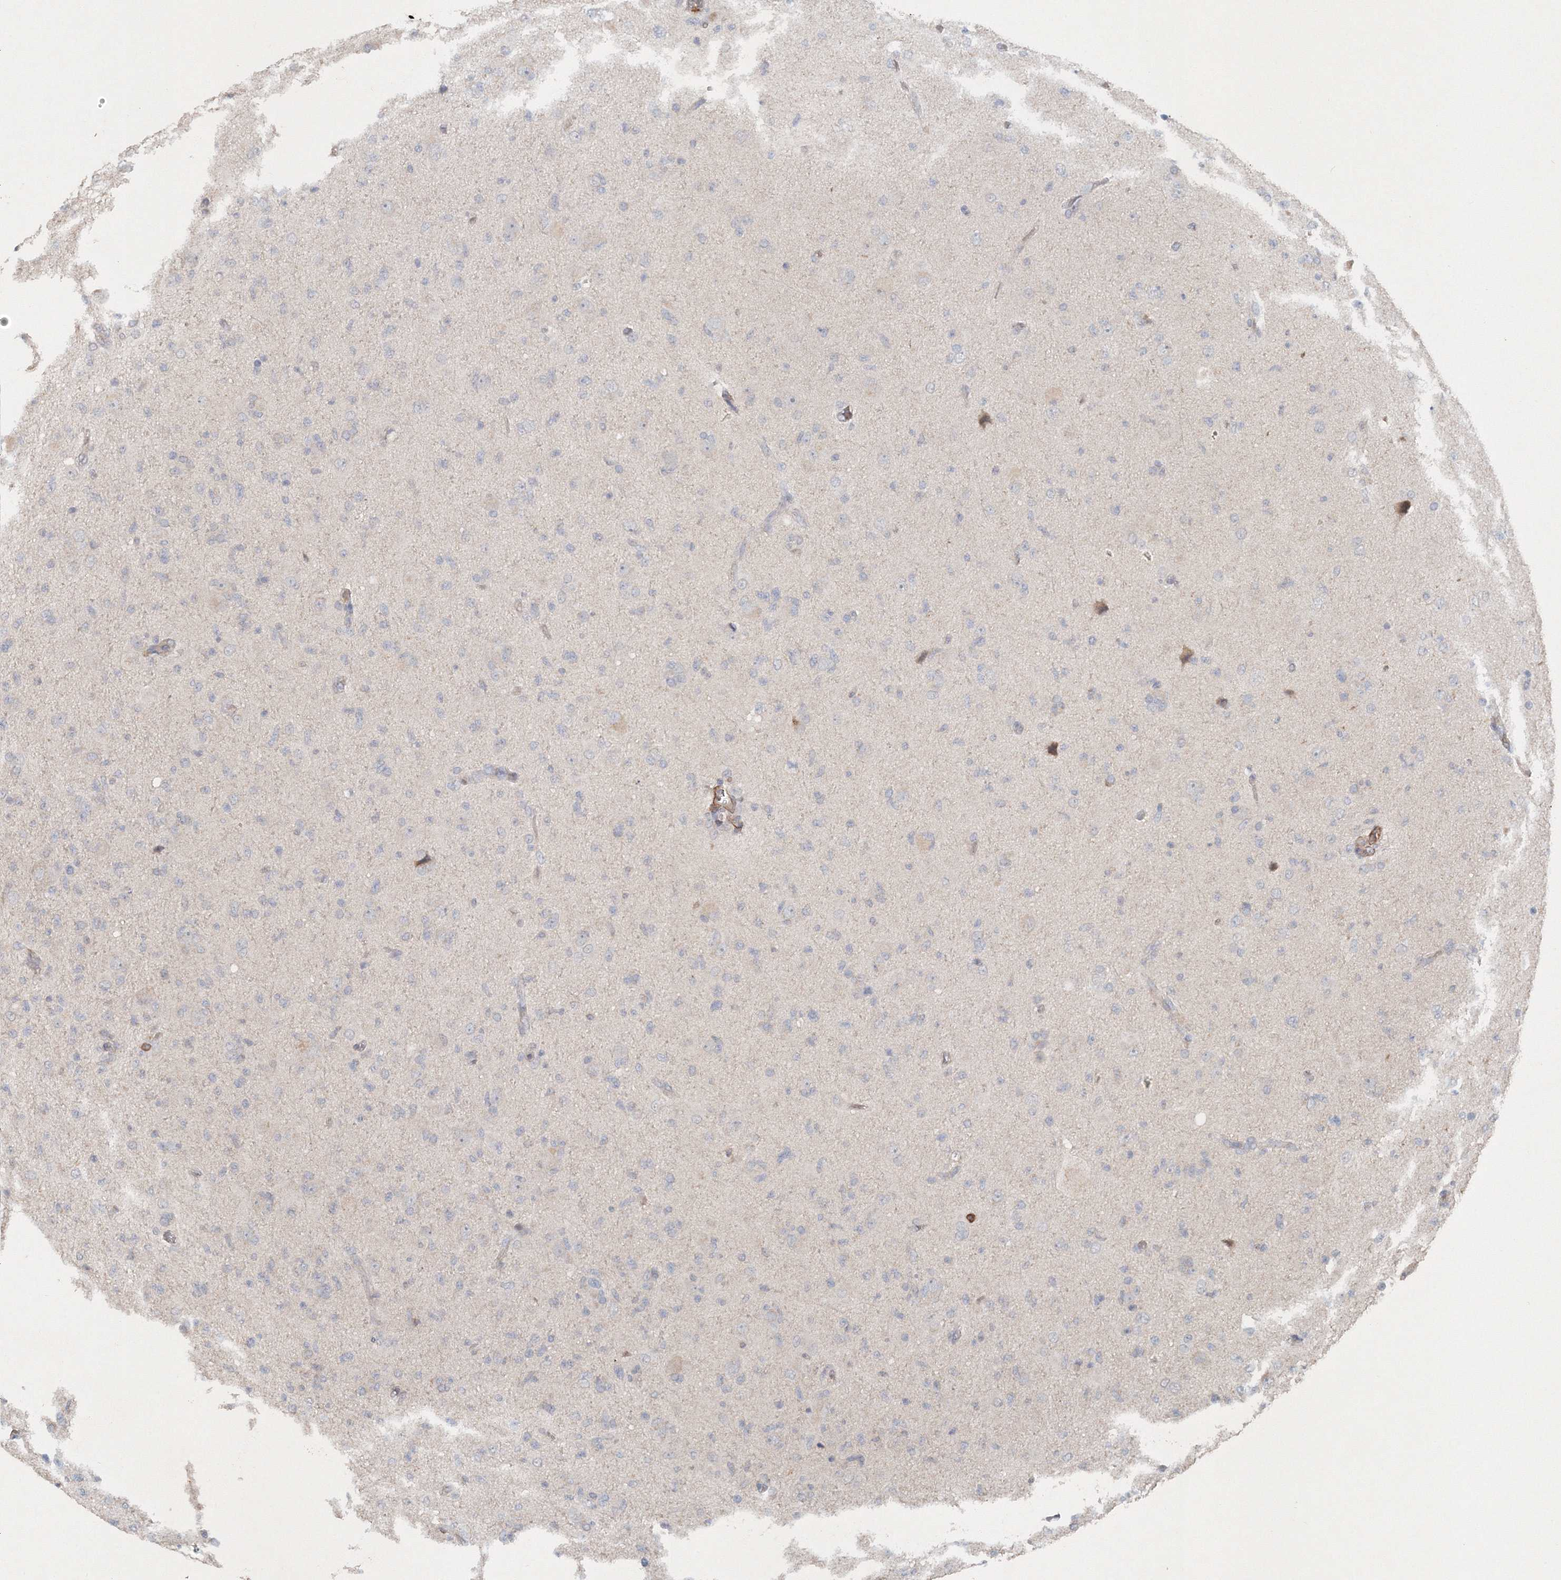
{"staining": {"intensity": "negative", "quantity": "none", "location": "none"}, "tissue": "glioma", "cell_type": "Tumor cells", "image_type": "cancer", "snomed": [{"axis": "morphology", "description": "Glioma, malignant, High grade"}, {"axis": "topography", "description": "Brain"}], "caption": "Malignant high-grade glioma was stained to show a protein in brown. There is no significant positivity in tumor cells.", "gene": "NALF2", "patient": {"sex": "female", "age": 57}}